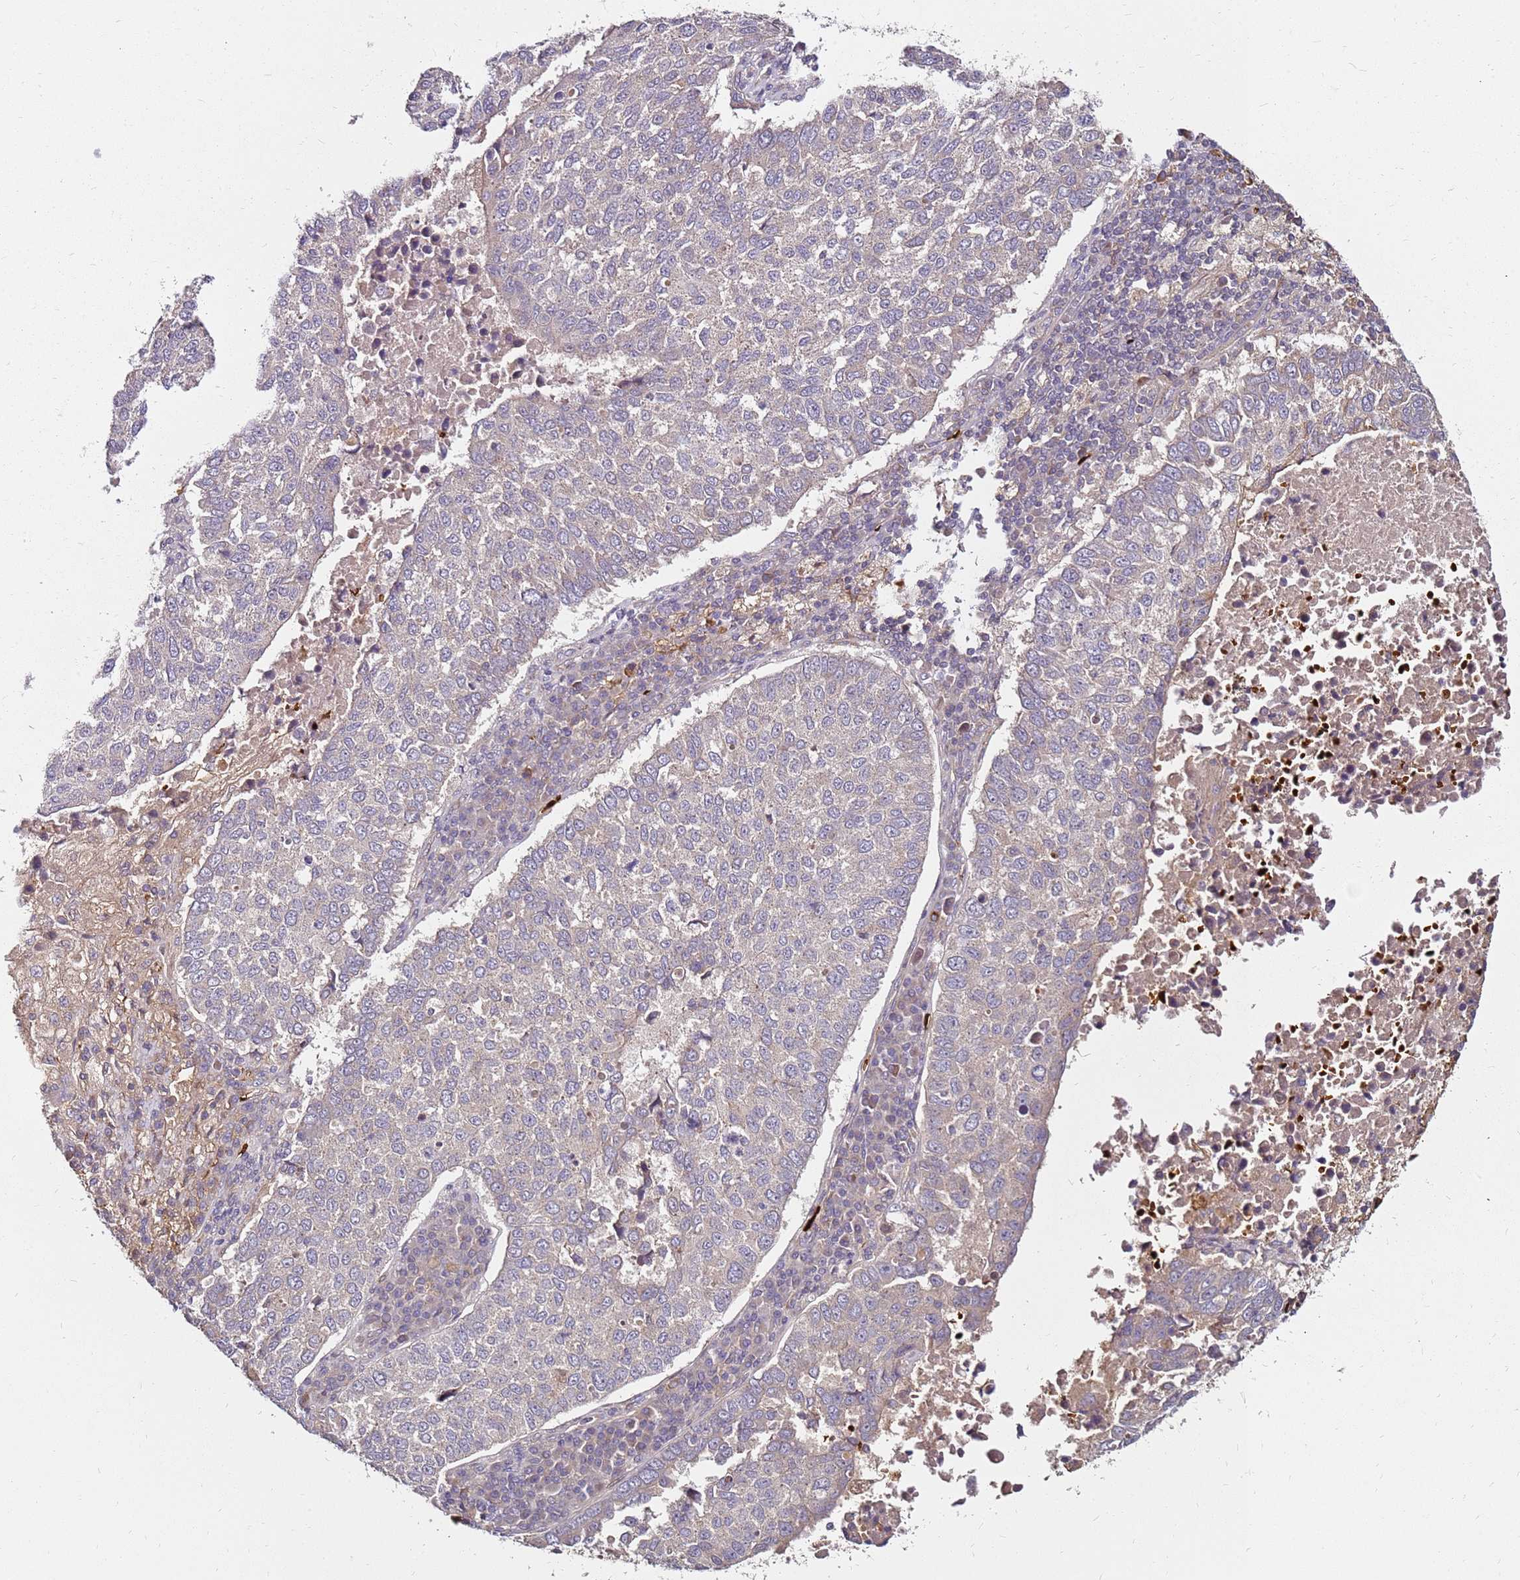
{"staining": {"intensity": "negative", "quantity": "none", "location": "none"}, "tissue": "lung cancer", "cell_type": "Tumor cells", "image_type": "cancer", "snomed": [{"axis": "morphology", "description": "Squamous cell carcinoma, NOS"}, {"axis": "topography", "description": "Lung"}], "caption": "Tumor cells show no significant positivity in lung cancer (squamous cell carcinoma).", "gene": "RNF11", "patient": {"sex": "male", "age": 73}}